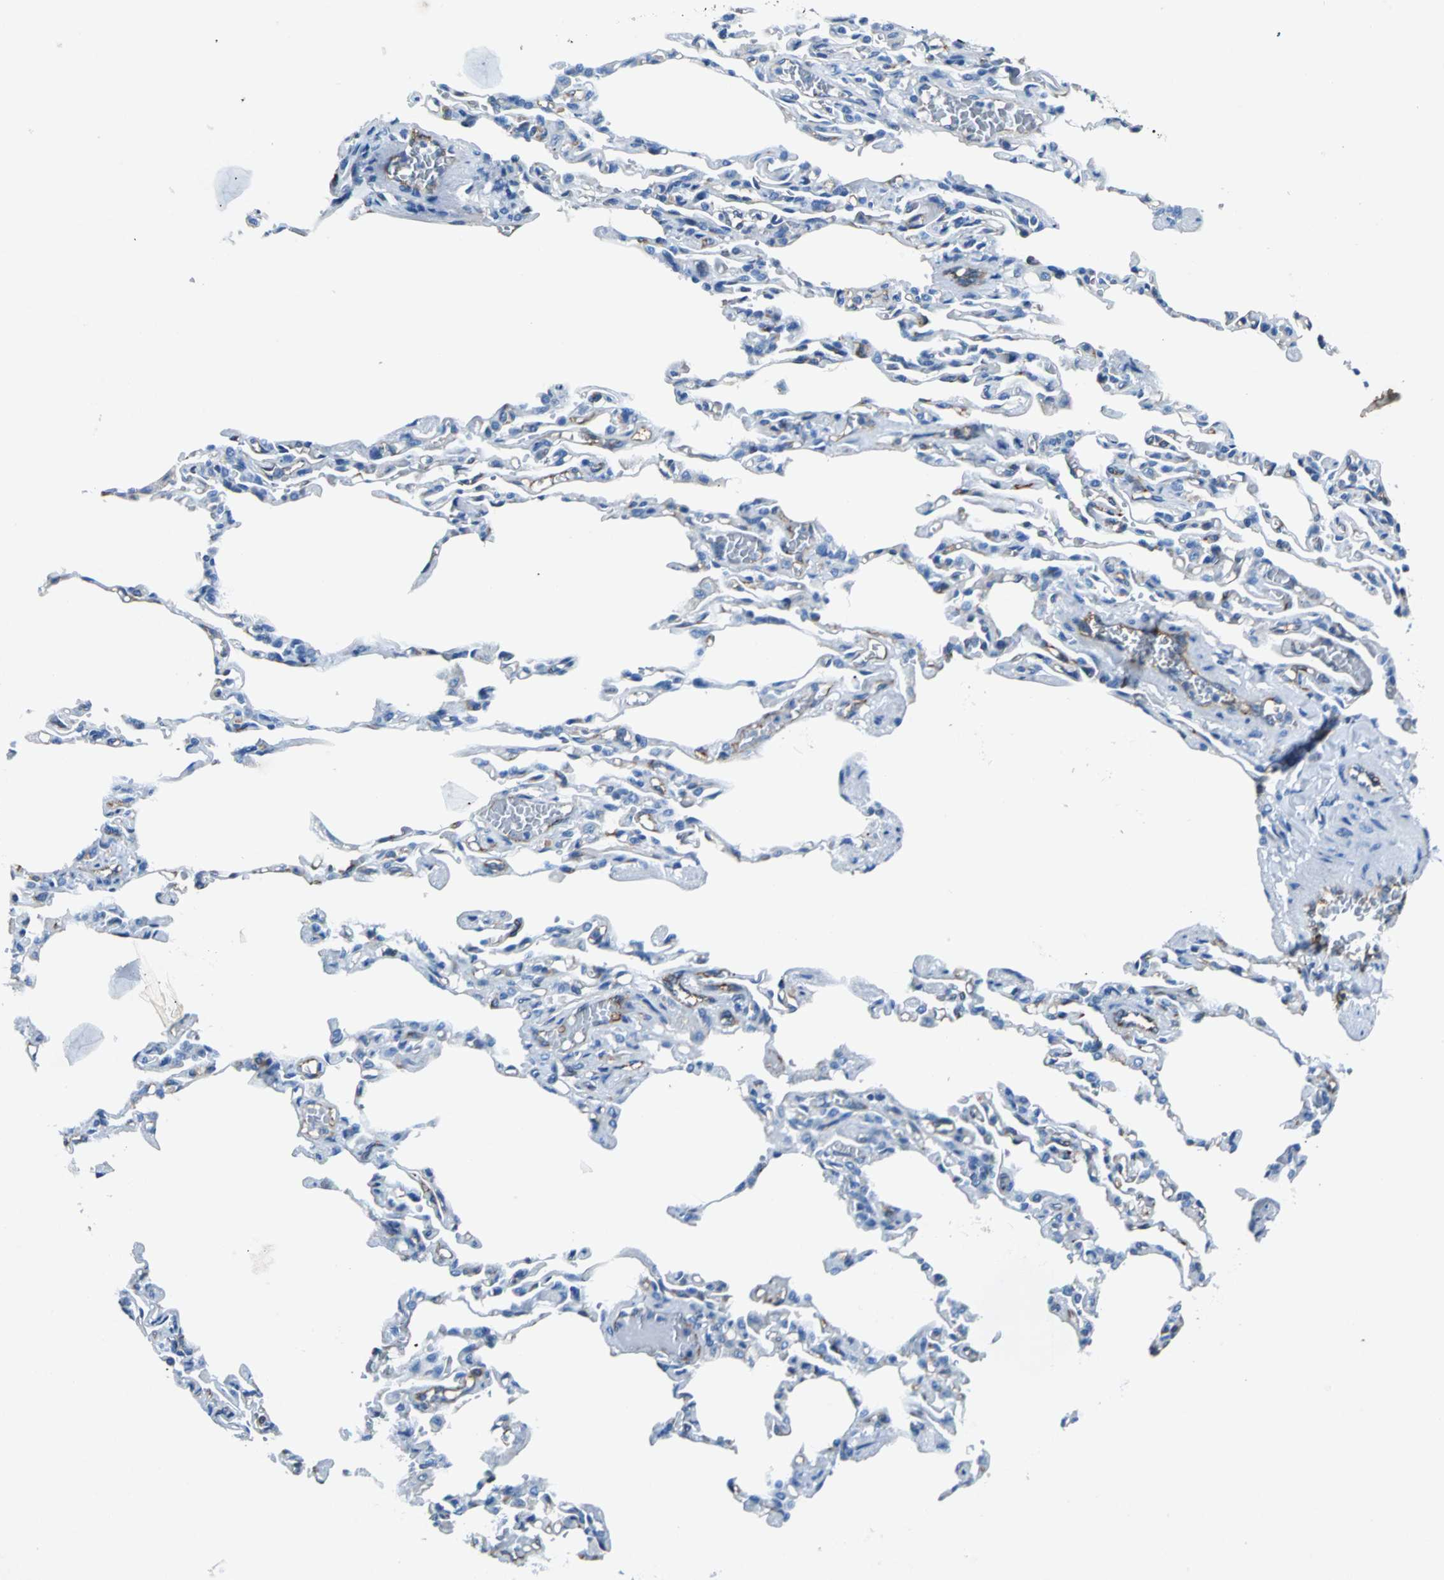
{"staining": {"intensity": "negative", "quantity": "none", "location": "none"}, "tissue": "lung", "cell_type": "Alveolar cells", "image_type": "normal", "snomed": [{"axis": "morphology", "description": "Normal tissue, NOS"}, {"axis": "topography", "description": "Lung"}], "caption": "Immunohistochemical staining of unremarkable lung reveals no significant positivity in alveolar cells. The staining is performed using DAB (3,3'-diaminobenzidine) brown chromogen with nuclei counter-stained in using hematoxylin.", "gene": "RPS13", "patient": {"sex": "male", "age": 21}}